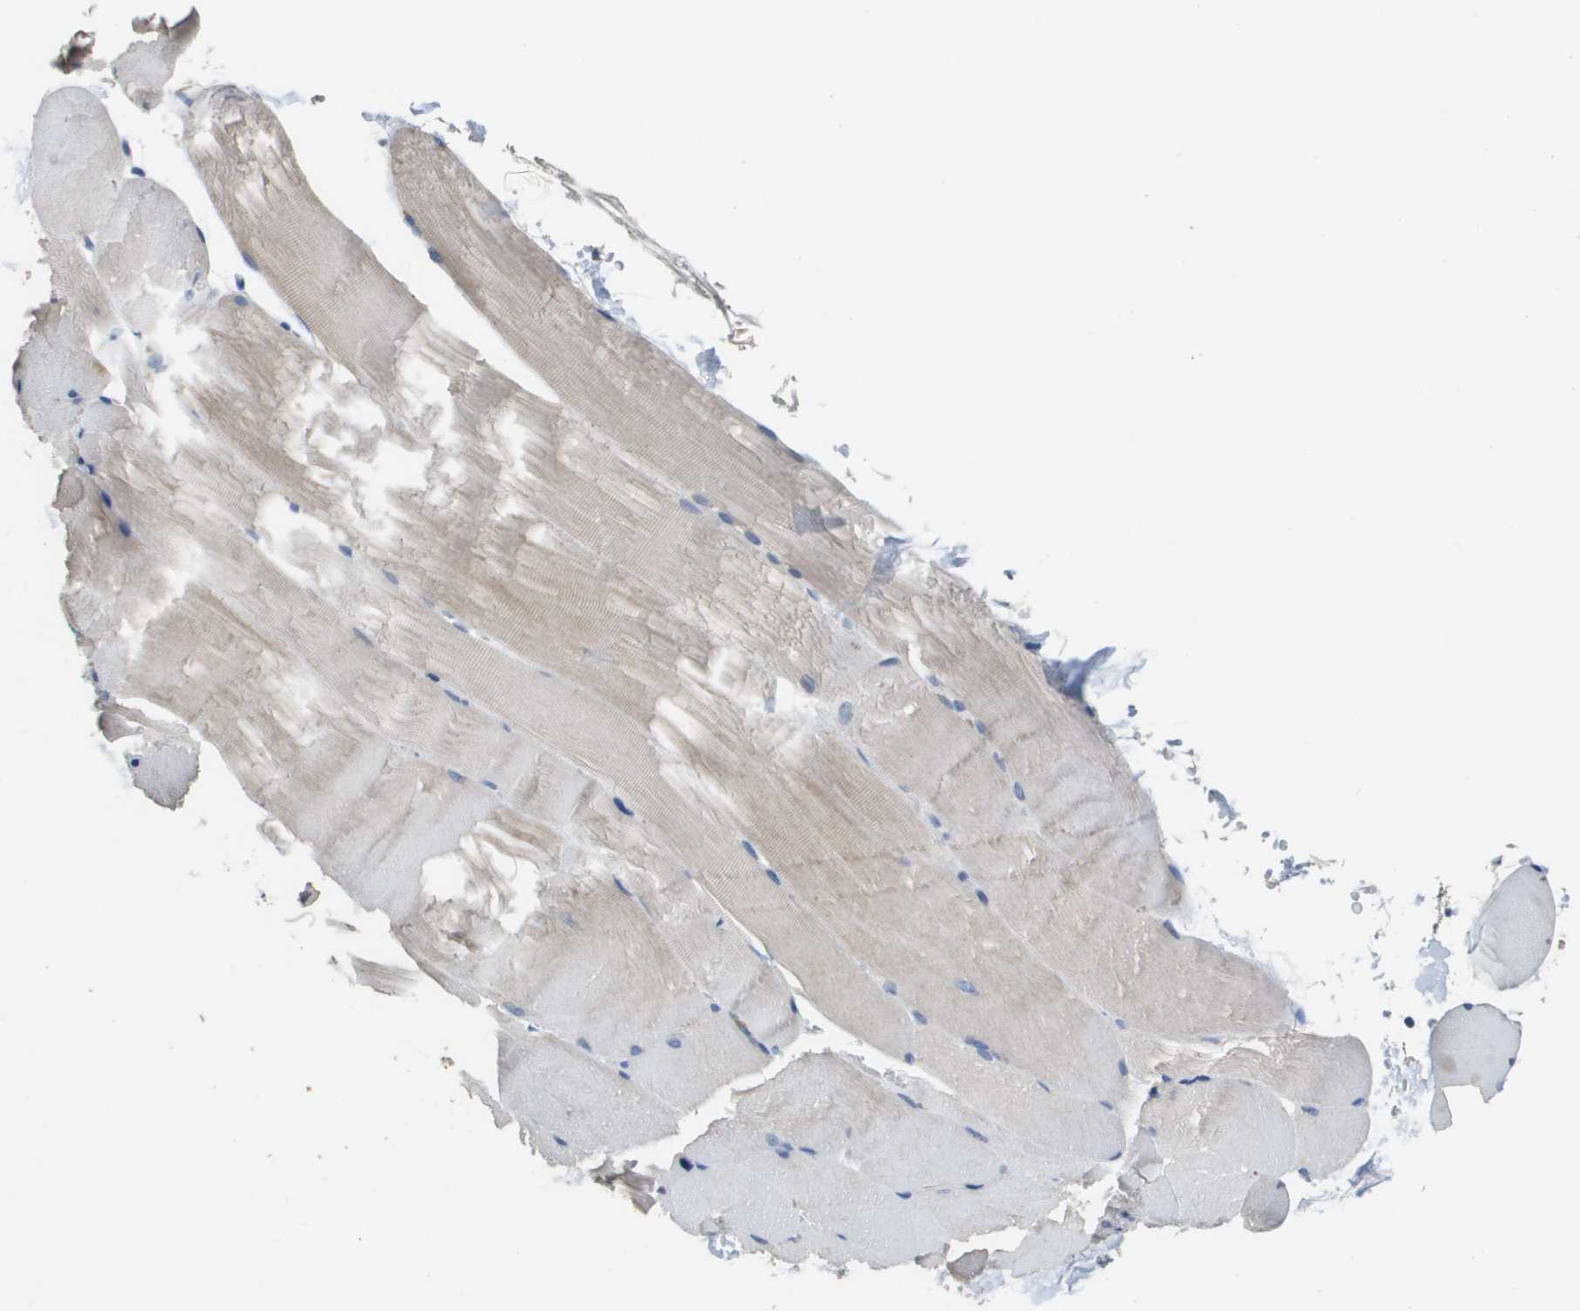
{"staining": {"intensity": "weak", "quantity": "<25%", "location": "cytoplasmic/membranous"}, "tissue": "skeletal muscle", "cell_type": "Myocytes", "image_type": "normal", "snomed": [{"axis": "morphology", "description": "Normal tissue, NOS"}, {"axis": "topography", "description": "Skin"}, {"axis": "topography", "description": "Skeletal muscle"}], "caption": "A high-resolution micrograph shows immunohistochemistry staining of unremarkable skeletal muscle, which reveals no significant staining in myocytes.", "gene": "MT3", "patient": {"sex": "male", "age": 83}}